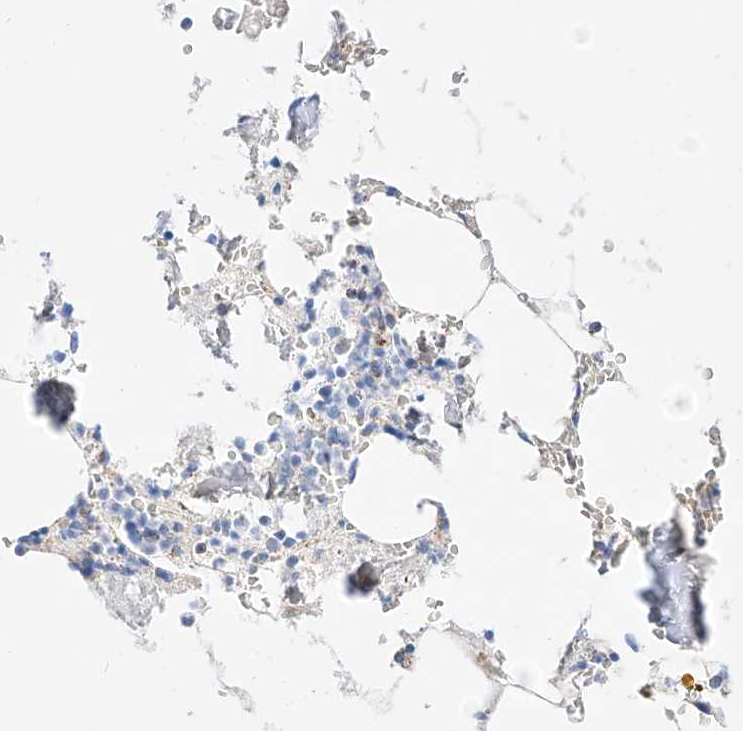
{"staining": {"intensity": "weak", "quantity": "<25%", "location": "cytoplasmic/membranous"}, "tissue": "bone marrow", "cell_type": "Hematopoietic cells", "image_type": "normal", "snomed": [{"axis": "morphology", "description": "Normal tissue, NOS"}, {"axis": "topography", "description": "Bone marrow"}], "caption": "This is a micrograph of immunohistochemistry (IHC) staining of normal bone marrow, which shows no staining in hematopoietic cells.", "gene": "C6orf62", "patient": {"sex": "male", "age": 70}}